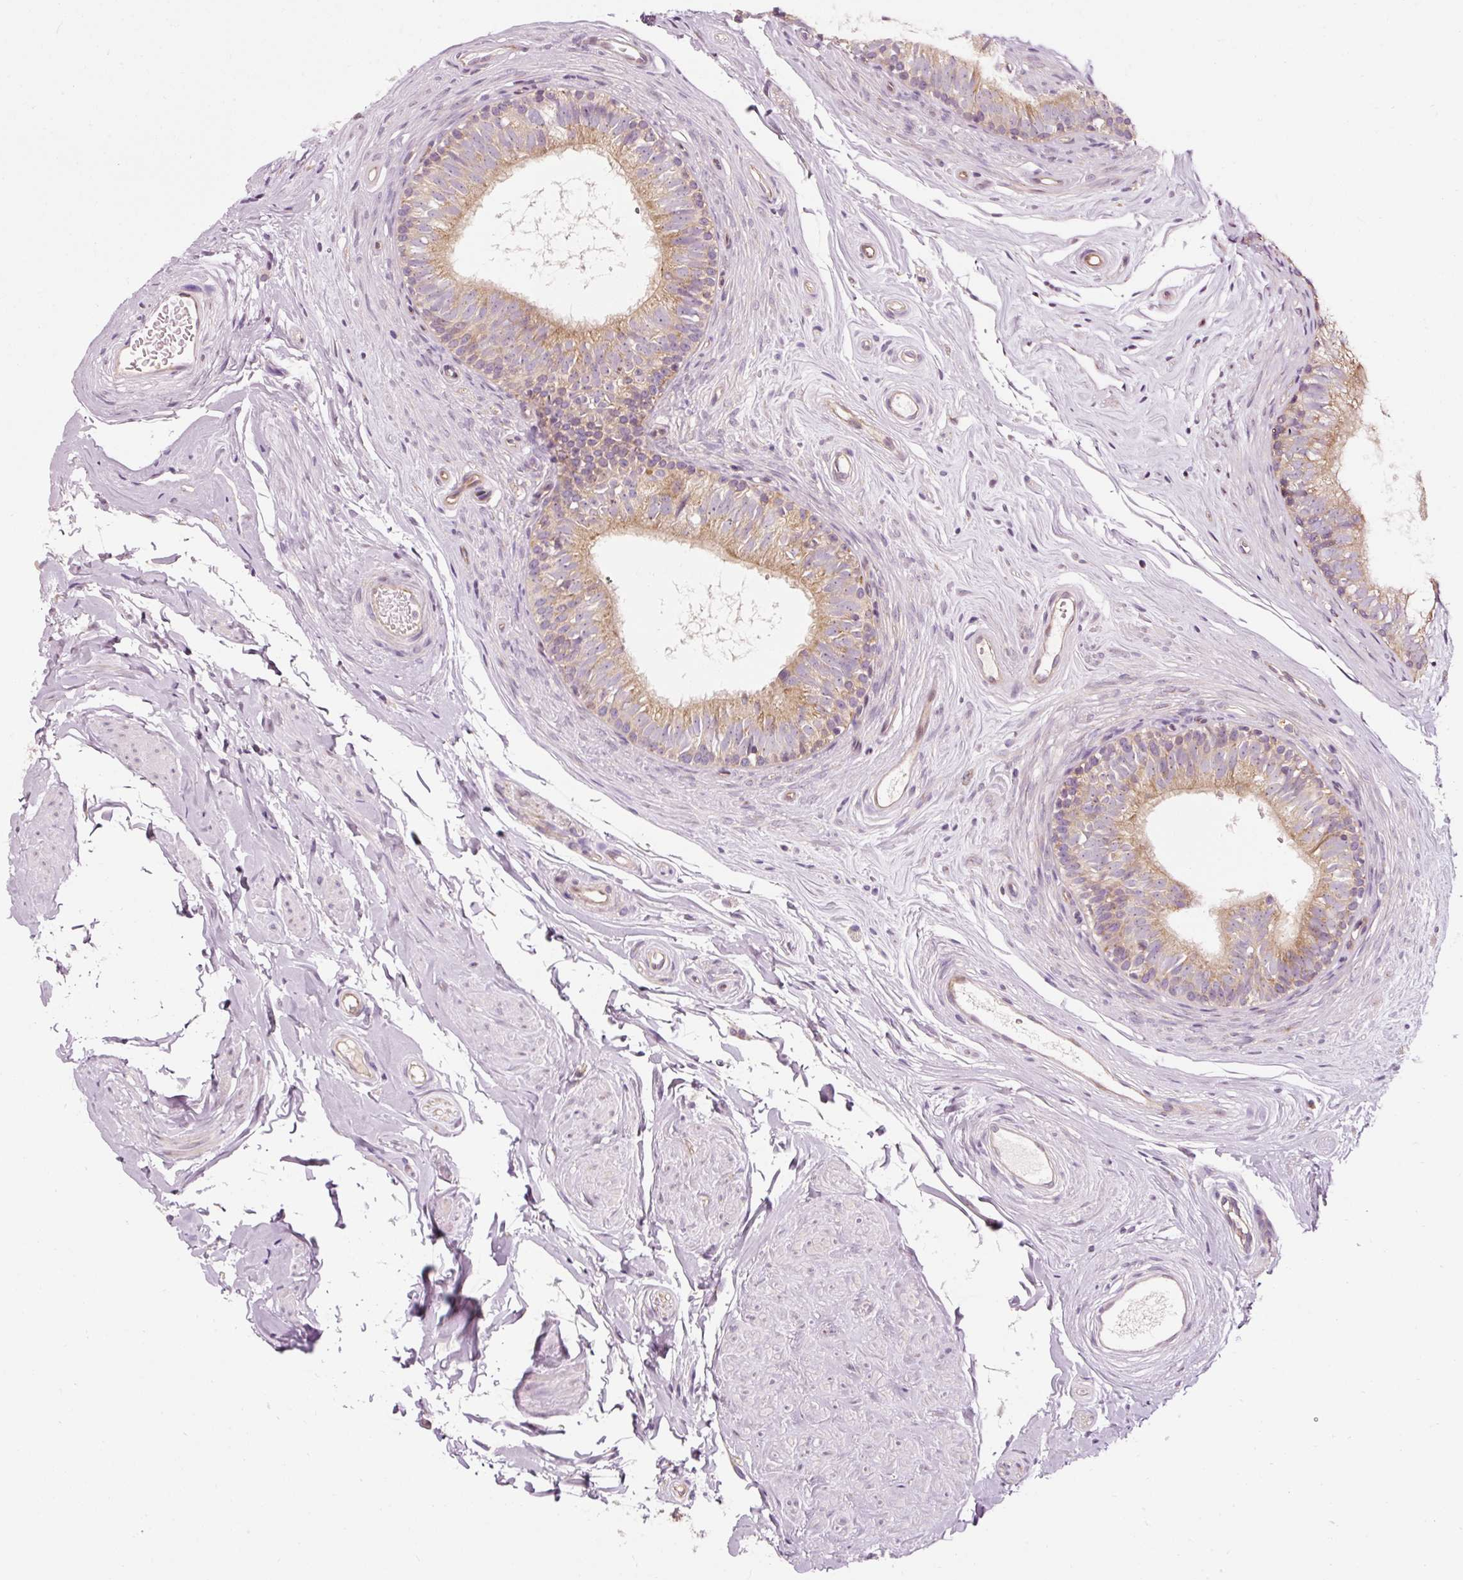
{"staining": {"intensity": "moderate", "quantity": "25%-75%", "location": "cytoplasmic/membranous"}, "tissue": "epididymis", "cell_type": "Glandular cells", "image_type": "normal", "snomed": [{"axis": "morphology", "description": "Normal tissue, NOS"}, {"axis": "topography", "description": "Epididymis"}], "caption": "IHC of unremarkable human epididymis displays medium levels of moderate cytoplasmic/membranous staining in approximately 25%-75% of glandular cells.", "gene": "NAPA", "patient": {"sex": "male", "age": 45}}